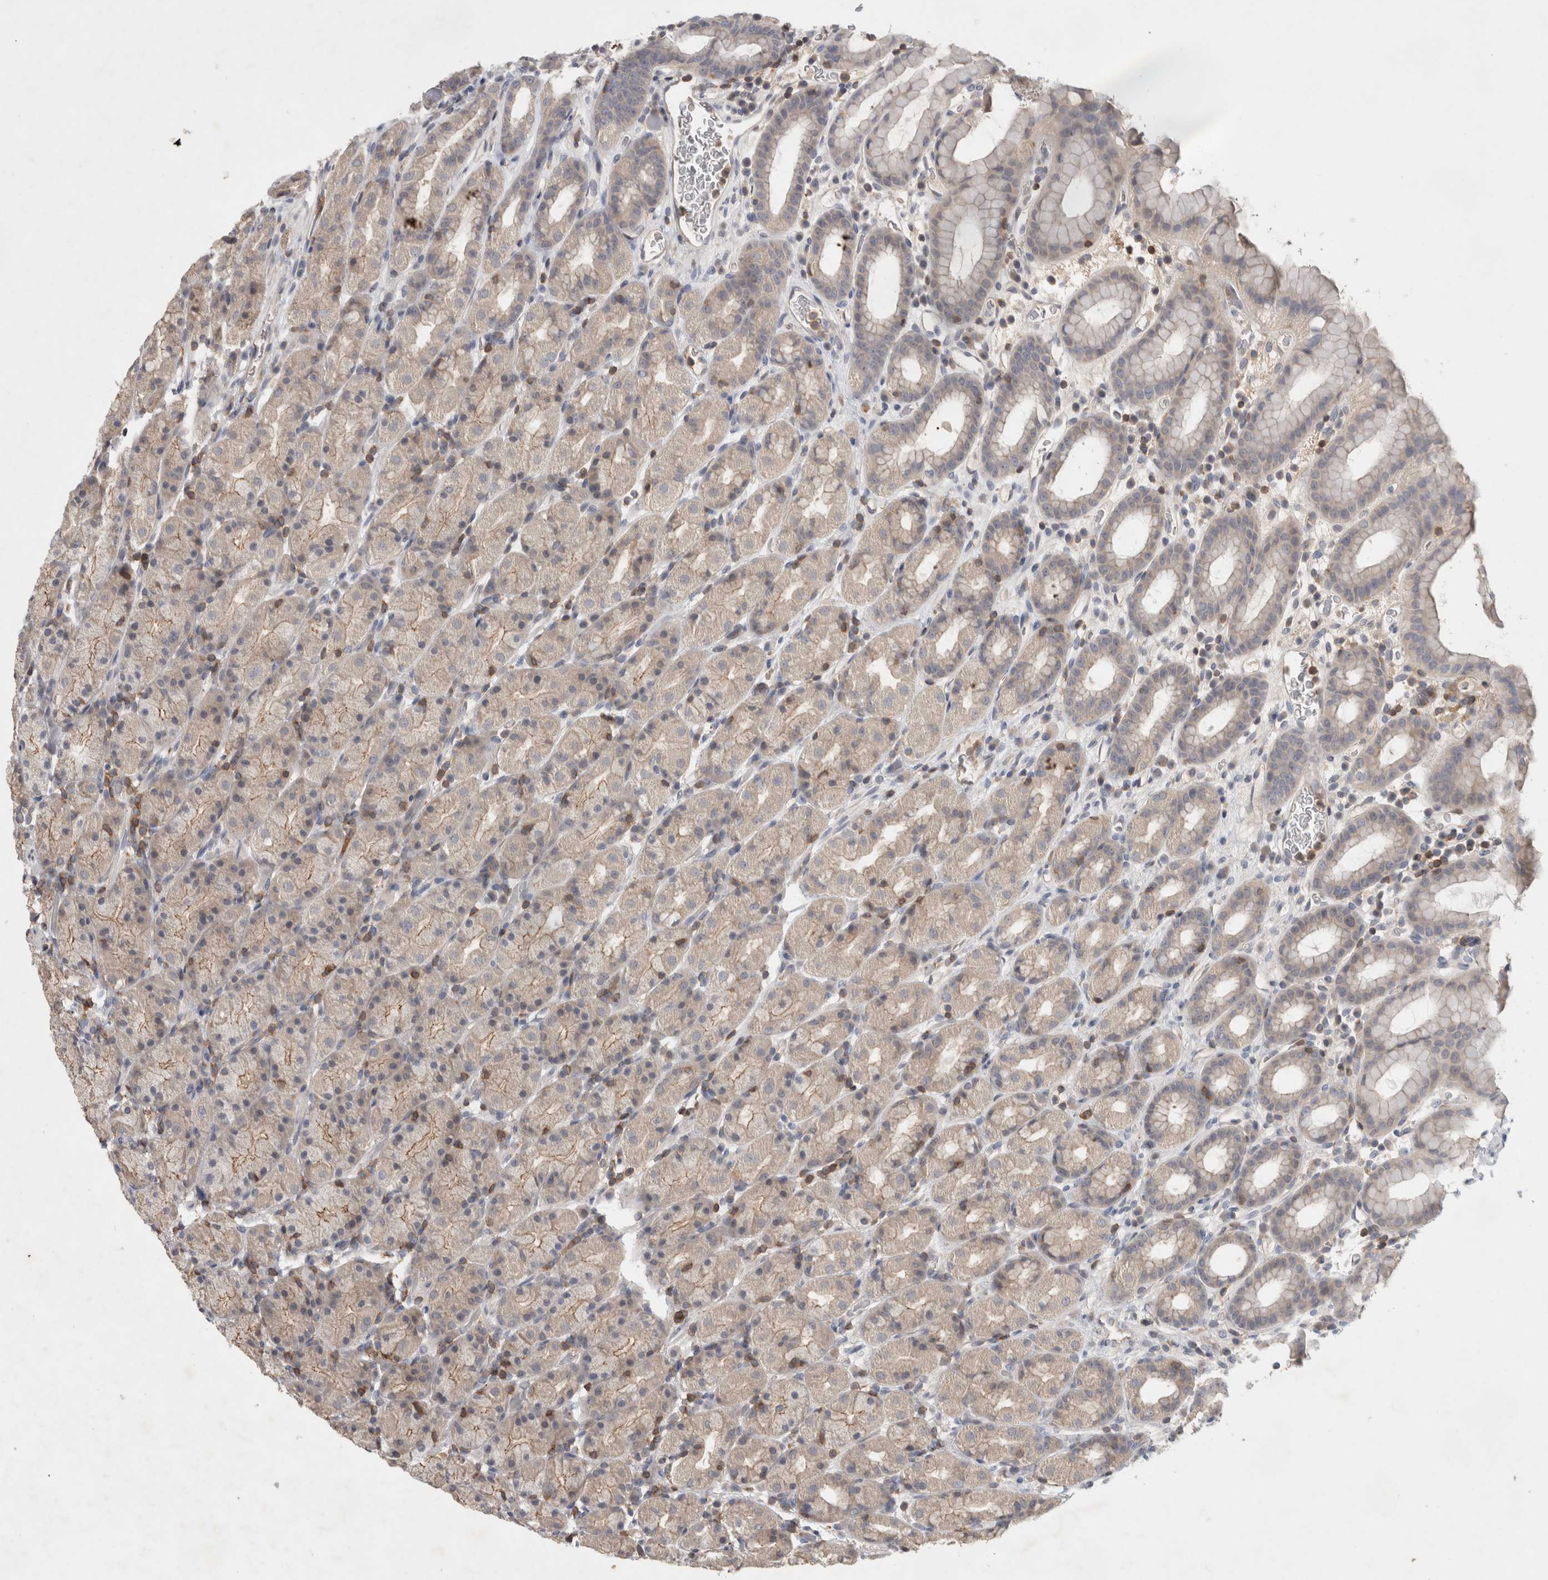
{"staining": {"intensity": "weak", "quantity": "<25%", "location": "cytoplasmic/membranous"}, "tissue": "stomach", "cell_type": "Glandular cells", "image_type": "normal", "snomed": [{"axis": "morphology", "description": "Normal tissue, NOS"}, {"axis": "topography", "description": "Stomach, upper"}], "caption": "Immunohistochemistry histopathology image of normal stomach stained for a protein (brown), which shows no expression in glandular cells.", "gene": "GFRA2", "patient": {"sex": "male", "age": 68}}